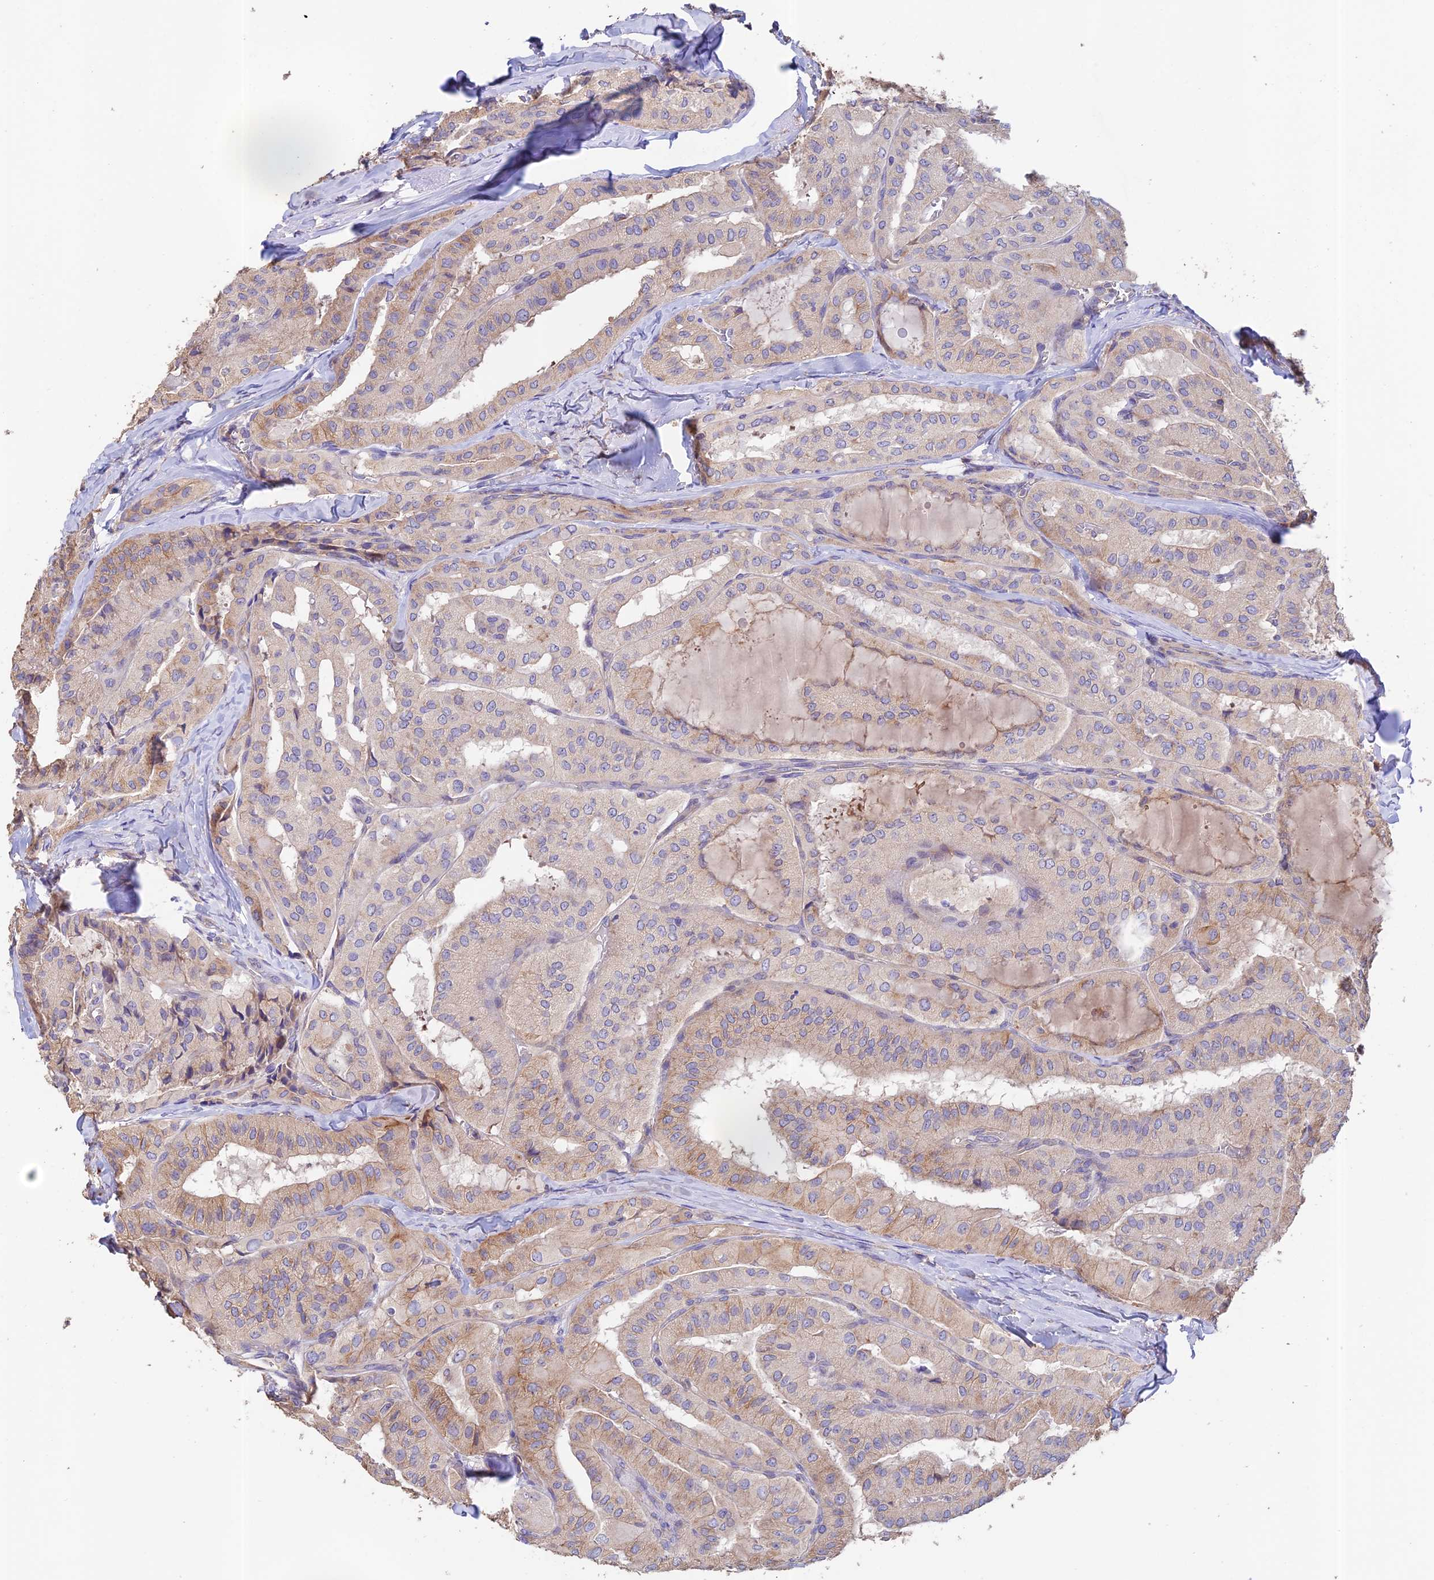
{"staining": {"intensity": "moderate", "quantity": "<25%", "location": "cytoplasmic/membranous"}, "tissue": "thyroid cancer", "cell_type": "Tumor cells", "image_type": "cancer", "snomed": [{"axis": "morphology", "description": "Normal tissue, NOS"}, {"axis": "morphology", "description": "Papillary adenocarcinoma, NOS"}, {"axis": "topography", "description": "Thyroid gland"}], "caption": "Moderate cytoplasmic/membranous staining is identified in approximately <25% of tumor cells in thyroid cancer (papillary adenocarcinoma).", "gene": "EMC3", "patient": {"sex": "female", "age": 59}}